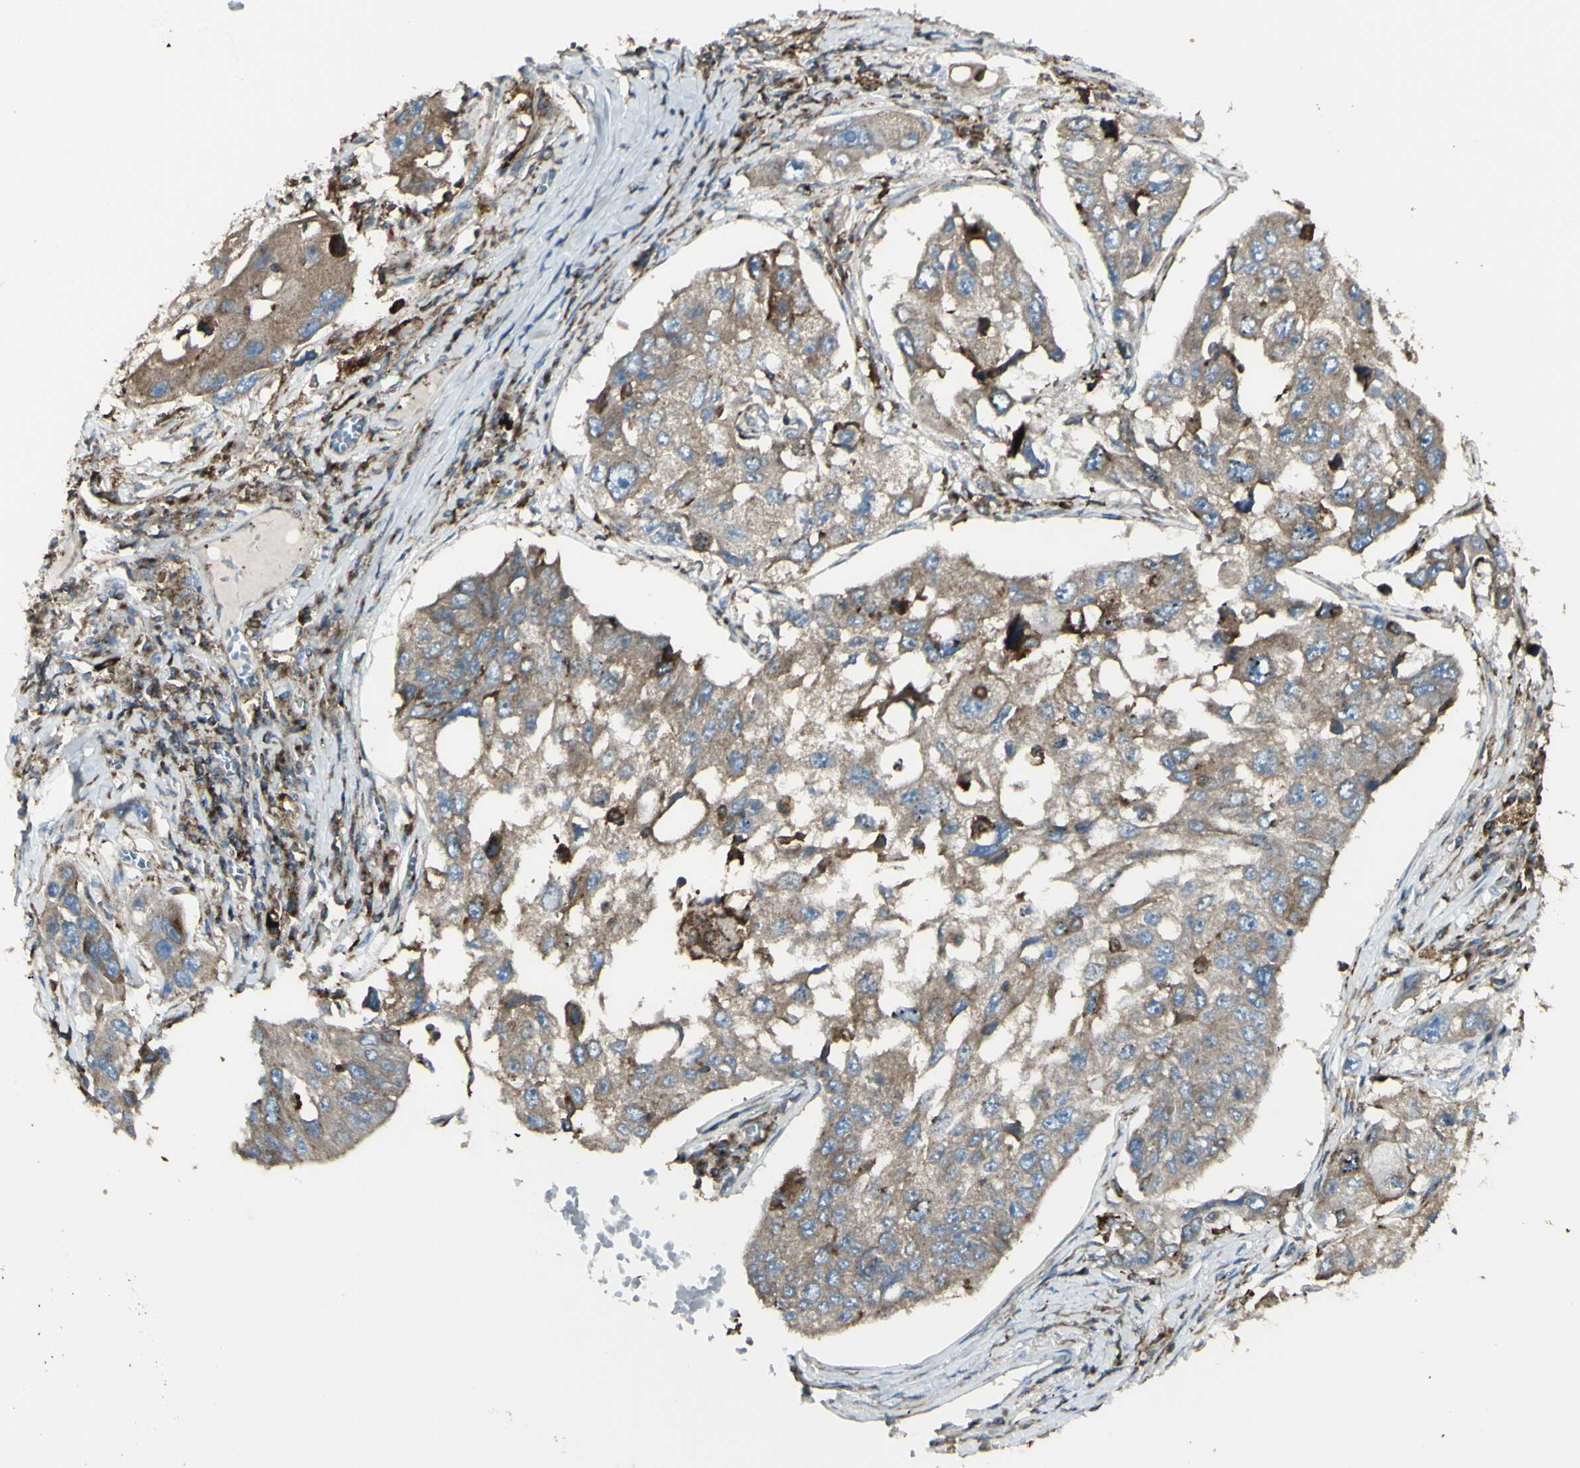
{"staining": {"intensity": "weak", "quantity": ">75%", "location": "cytoplasmic/membranous"}, "tissue": "lung cancer", "cell_type": "Tumor cells", "image_type": "cancer", "snomed": [{"axis": "morphology", "description": "Squamous cell carcinoma, NOS"}, {"axis": "topography", "description": "Lung"}], "caption": "A brown stain shows weak cytoplasmic/membranous expression of a protein in human lung cancer tumor cells.", "gene": "NAPA", "patient": {"sex": "male", "age": 71}}